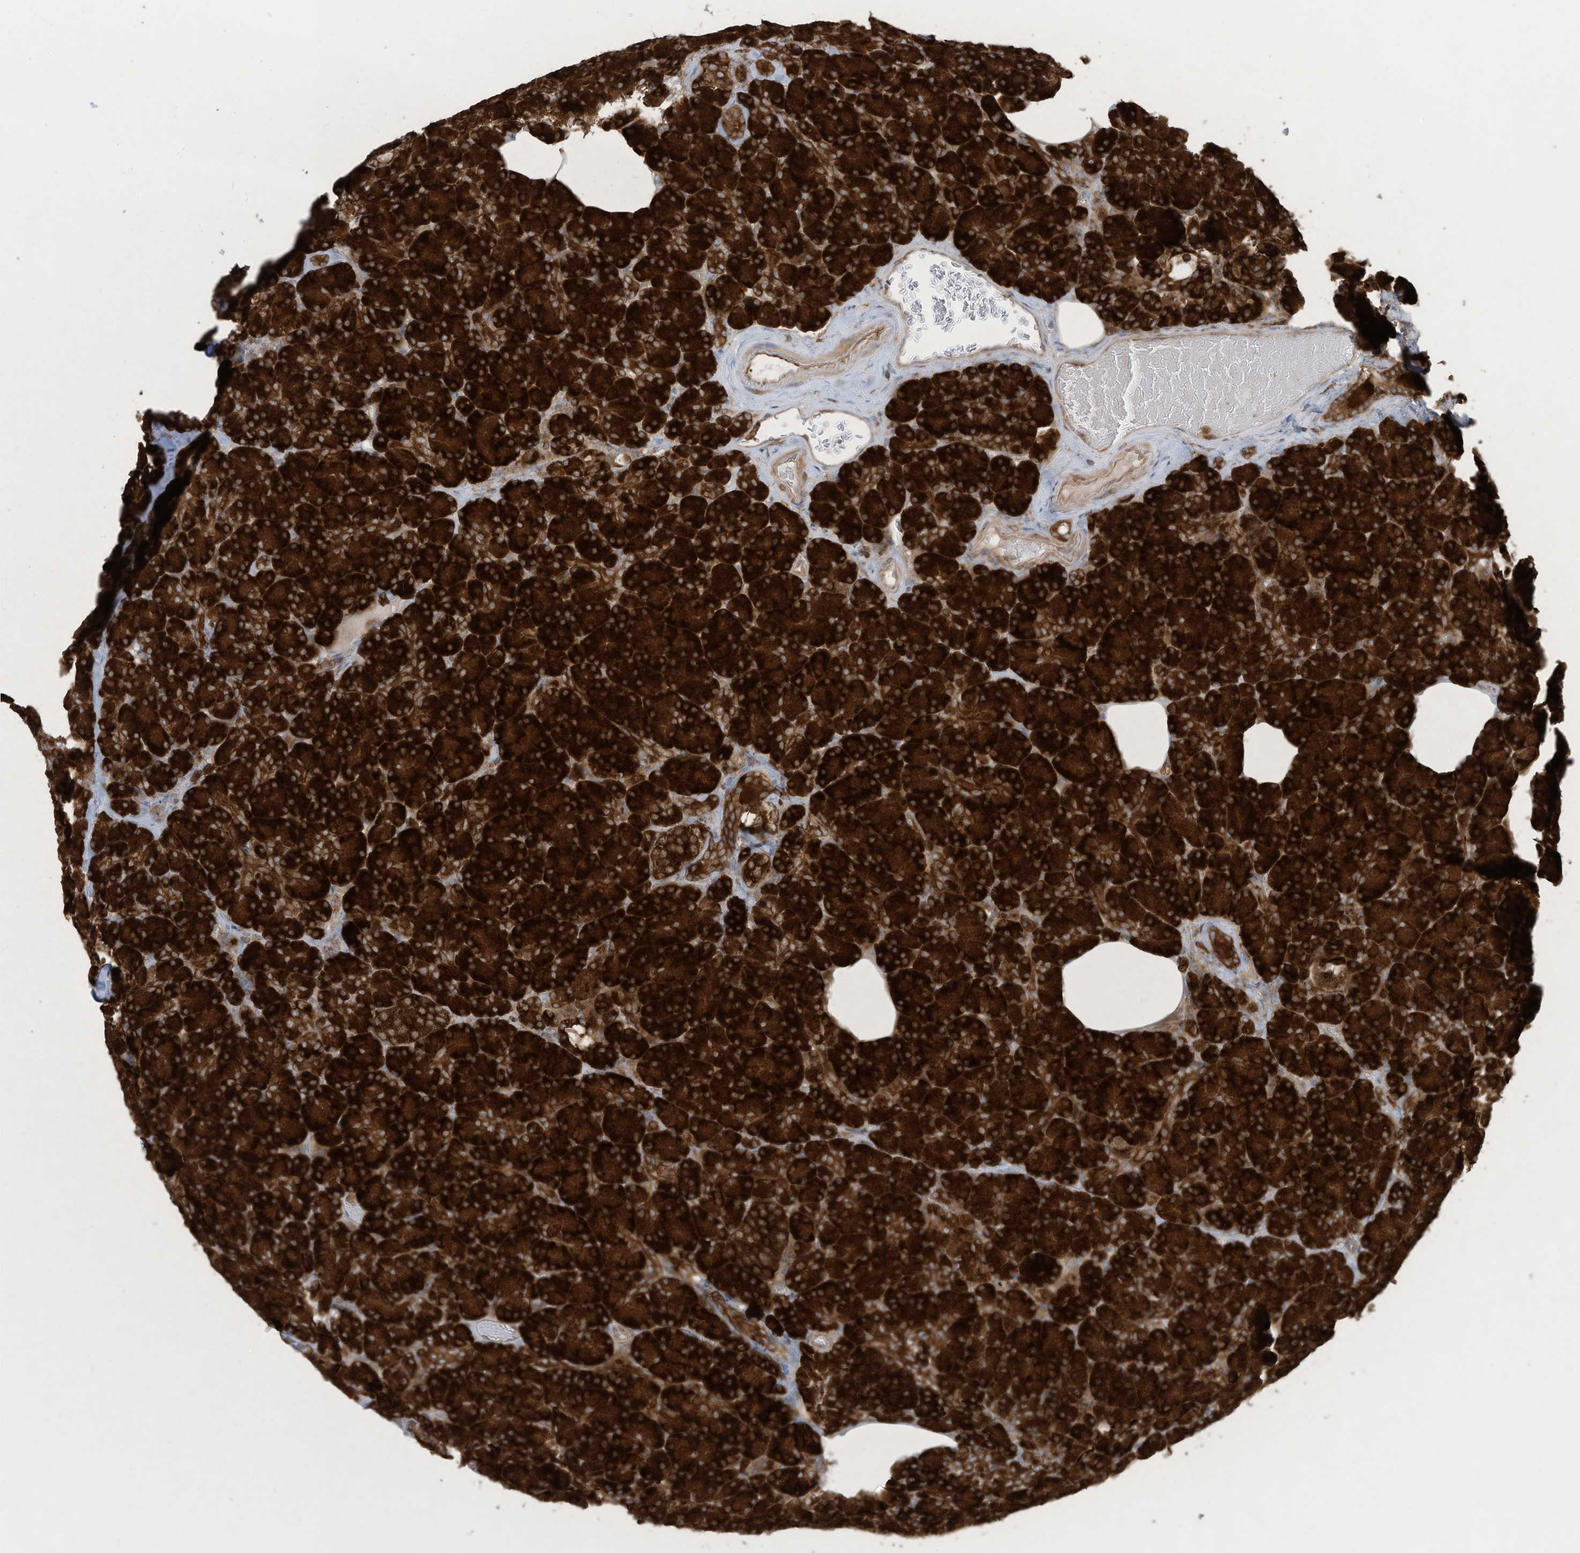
{"staining": {"intensity": "strong", "quantity": ">75%", "location": "cytoplasmic/membranous"}, "tissue": "pancreas", "cell_type": "Exocrine glandular cells", "image_type": "normal", "snomed": [{"axis": "morphology", "description": "Normal tissue, NOS"}, {"axis": "topography", "description": "Pancreas"}], "caption": "Immunohistochemistry (IHC) of unremarkable human pancreas shows high levels of strong cytoplasmic/membranous staining in approximately >75% of exocrine glandular cells.", "gene": "OLA1", "patient": {"sex": "female", "age": 43}}